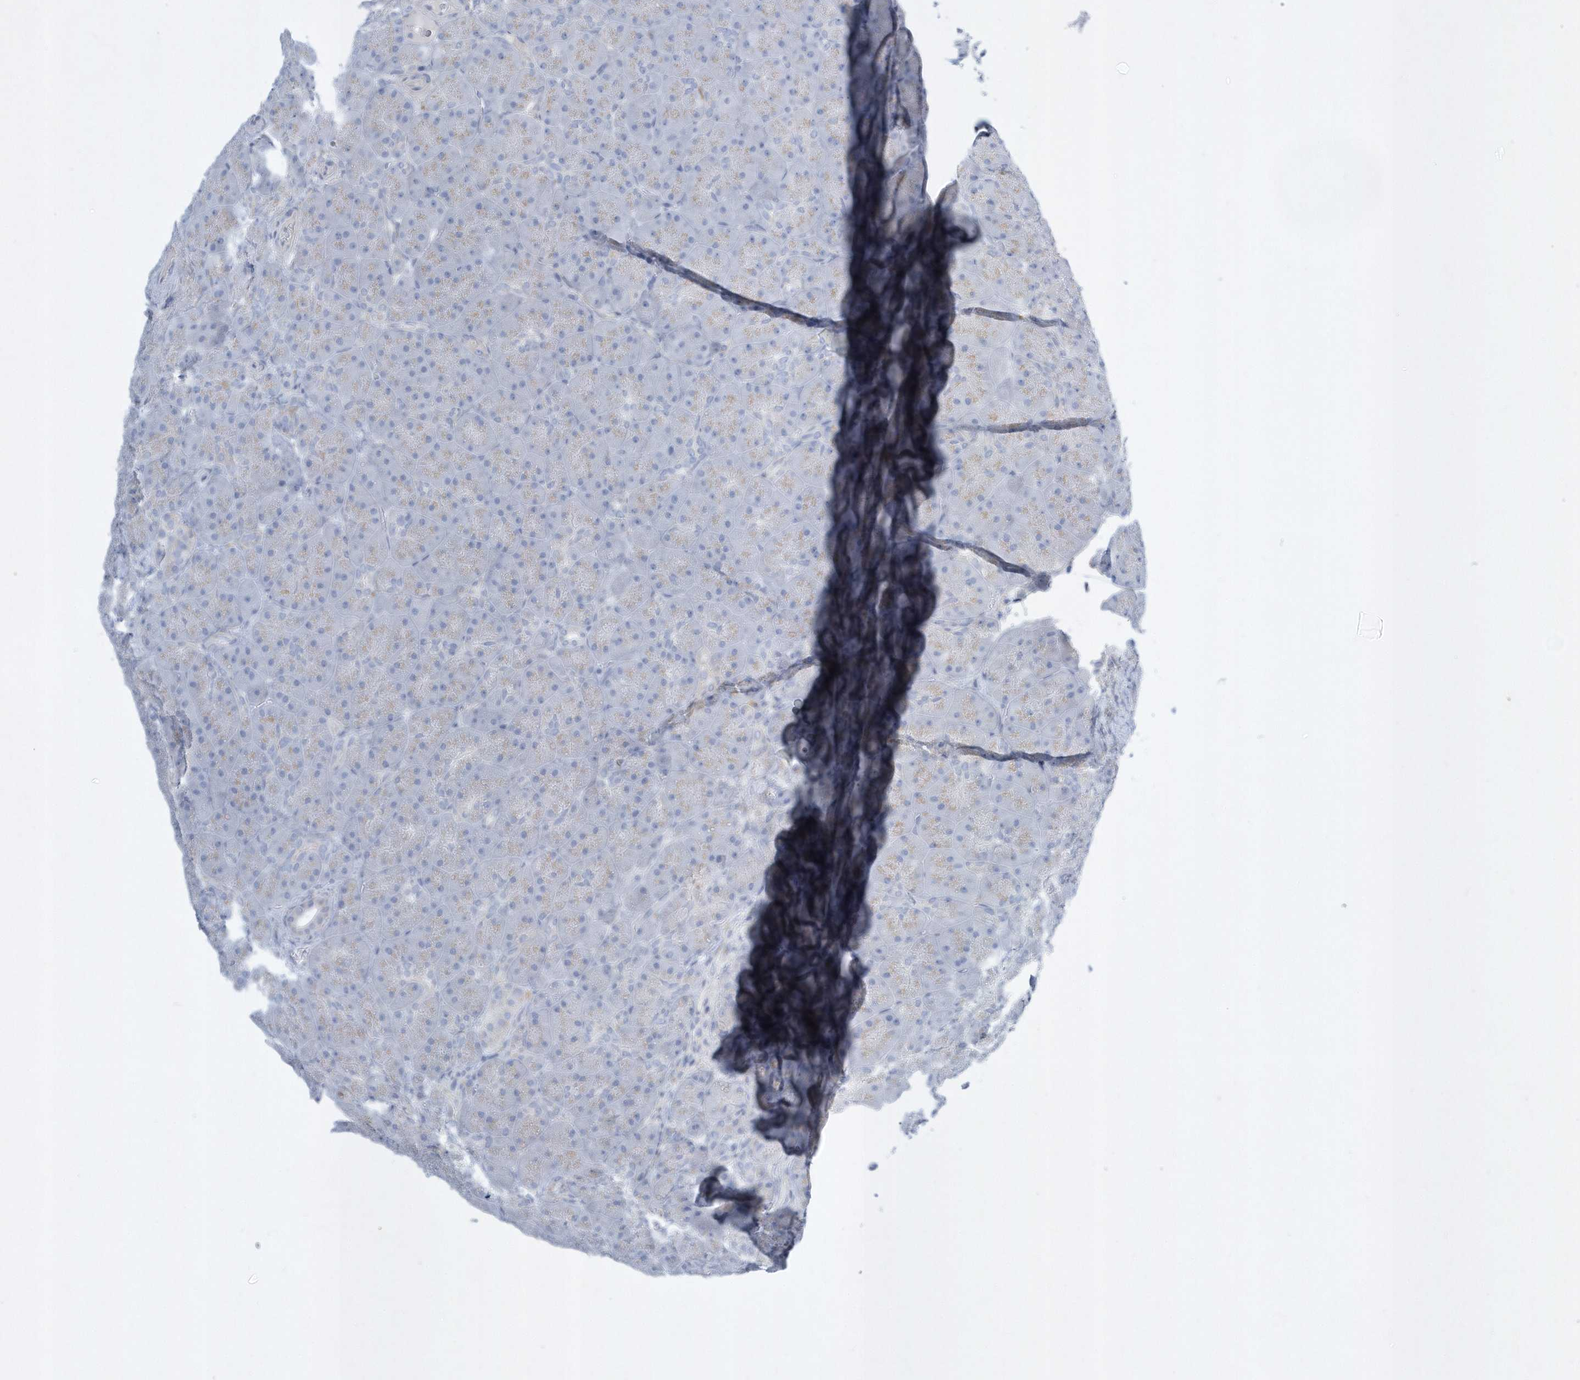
{"staining": {"intensity": "weak", "quantity": "<25%", "location": "cytoplasmic/membranous"}, "tissue": "pancreas", "cell_type": "Exocrine glandular cells", "image_type": "normal", "snomed": [{"axis": "morphology", "description": "Normal tissue, NOS"}, {"axis": "topography", "description": "Pancreas"}], "caption": "High power microscopy photomicrograph of an immunohistochemistry photomicrograph of unremarkable pancreas, revealing no significant staining in exocrine glandular cells. The staining is performed using DAB (3,3'-diaminobenzidine) brown chromogen with nuclei counter-stained in using hematoxylin.", "gene": "SPATA18", "patient": {"sex": "male", "age": 66}}